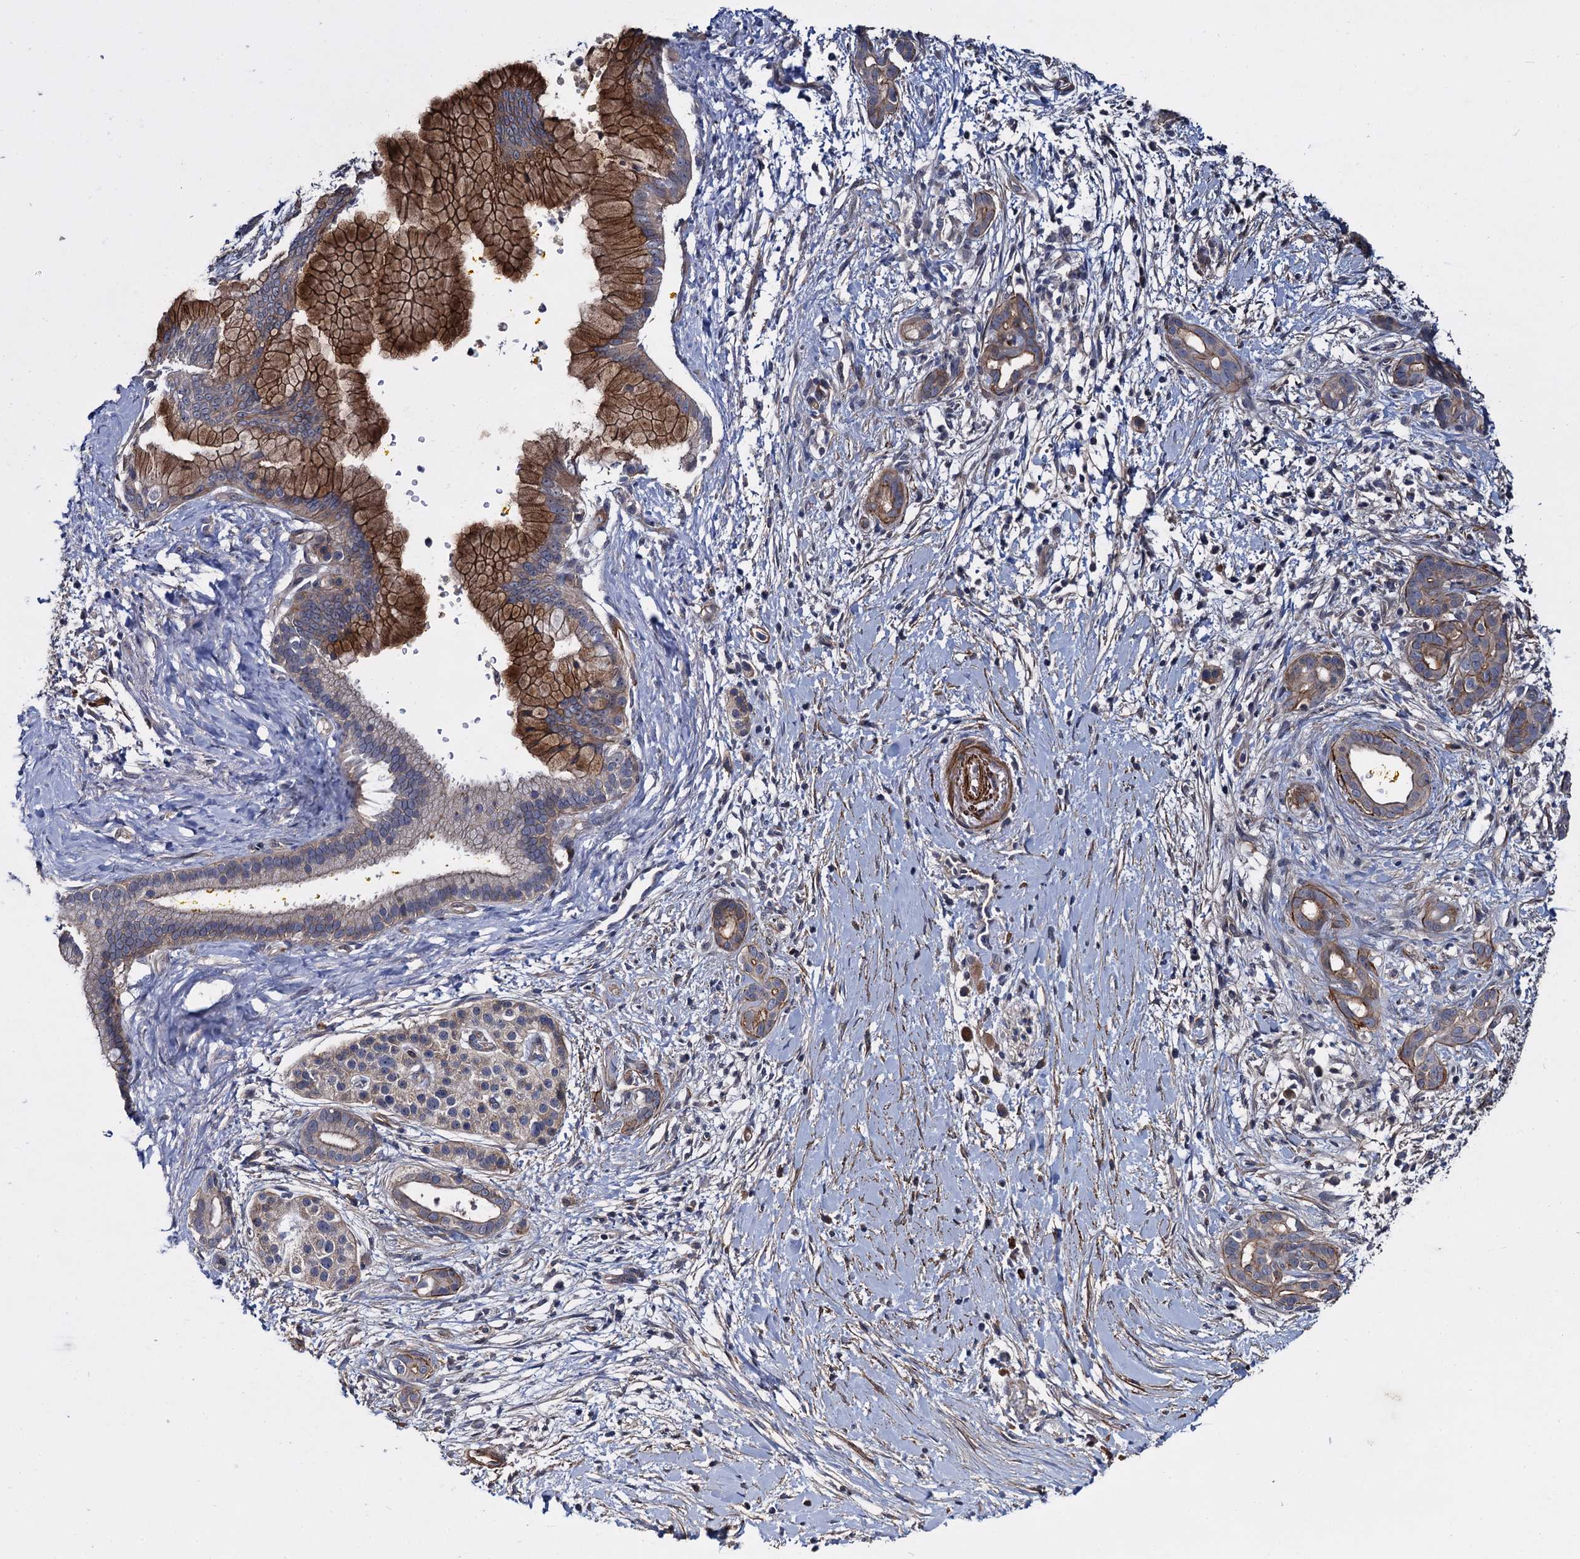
{"staining": {"intensity": "moderate", "quantity": "25%-75%", "location": "cytoplasmic/membranous"}, "tissue": "pancreatic cancer", "cell_type": "Tumor cells", "image_type": "cancer", "snomed": [{"axis": "morphology", "description": "Adenocarcinoma, NOS"}, {"axis": "topography", "description": "Pancreas"}], "caption": "A brown stain labels moderate cytoplasmic/membranous staining of a protein in human pancreatic cancer (adenocarcinoma) tumor cells.", "gene": "ISM2", "patient": {"sex": "male", "age": 58}}